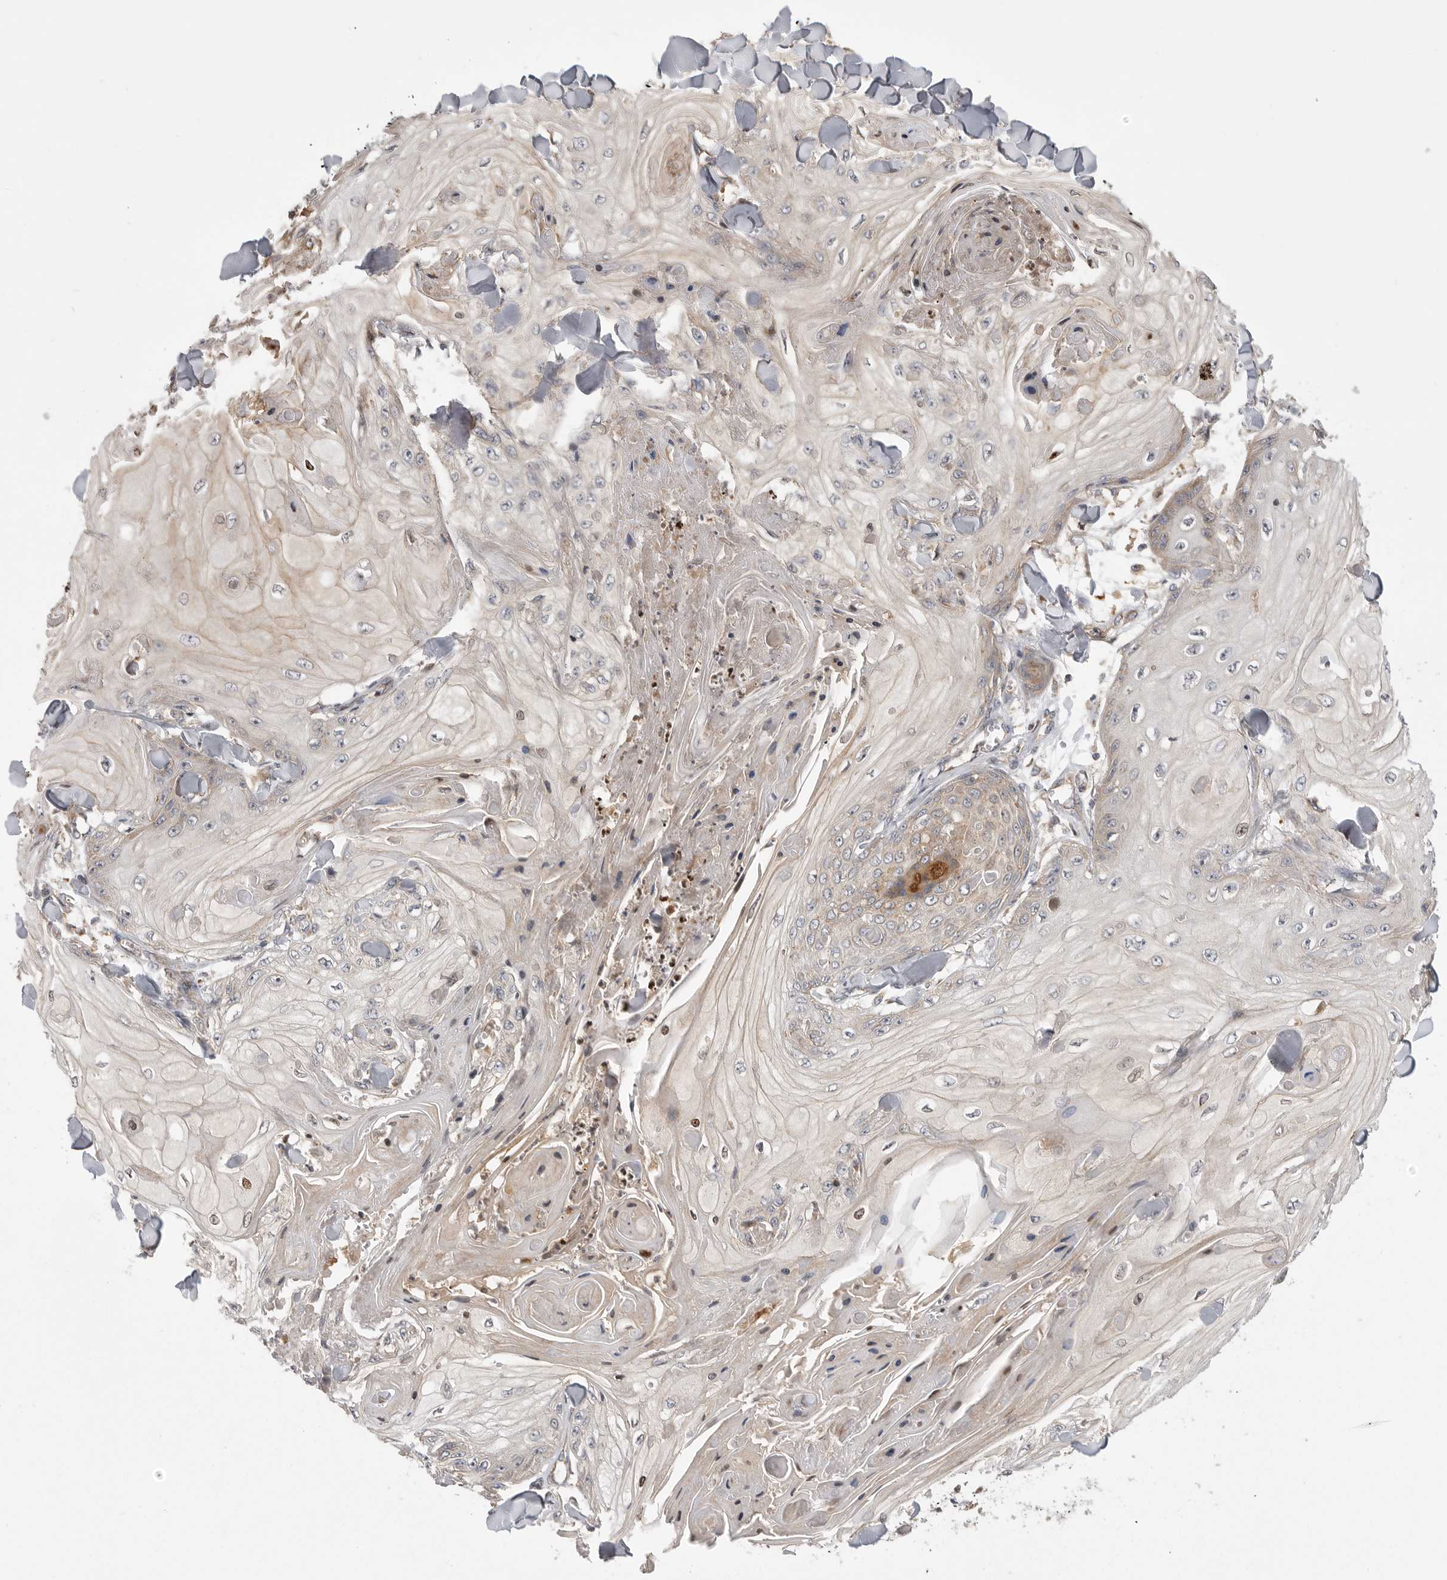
{"staining": {"intensity": "weak", "quantity": "<25%", "location": "cytoplasmic/membranous"}, "tissue": "skin cancer", "cell_type": "Tumor cells", "image_type": "cancer", "snomed": [{"axis": "morphology", "description": "Squamous cell carcinoma, NOS"}, {"axis": "topography", "description": "Skin"}], "caption": "DAB (3,3'-diaminobenzidine) immunohistochemical staining of squamous cell carcinoma (skin) demonstrates no significant staining in tumor cells.", "gene": "OXR1", "patient": {"sex": "male", "age": 74}}